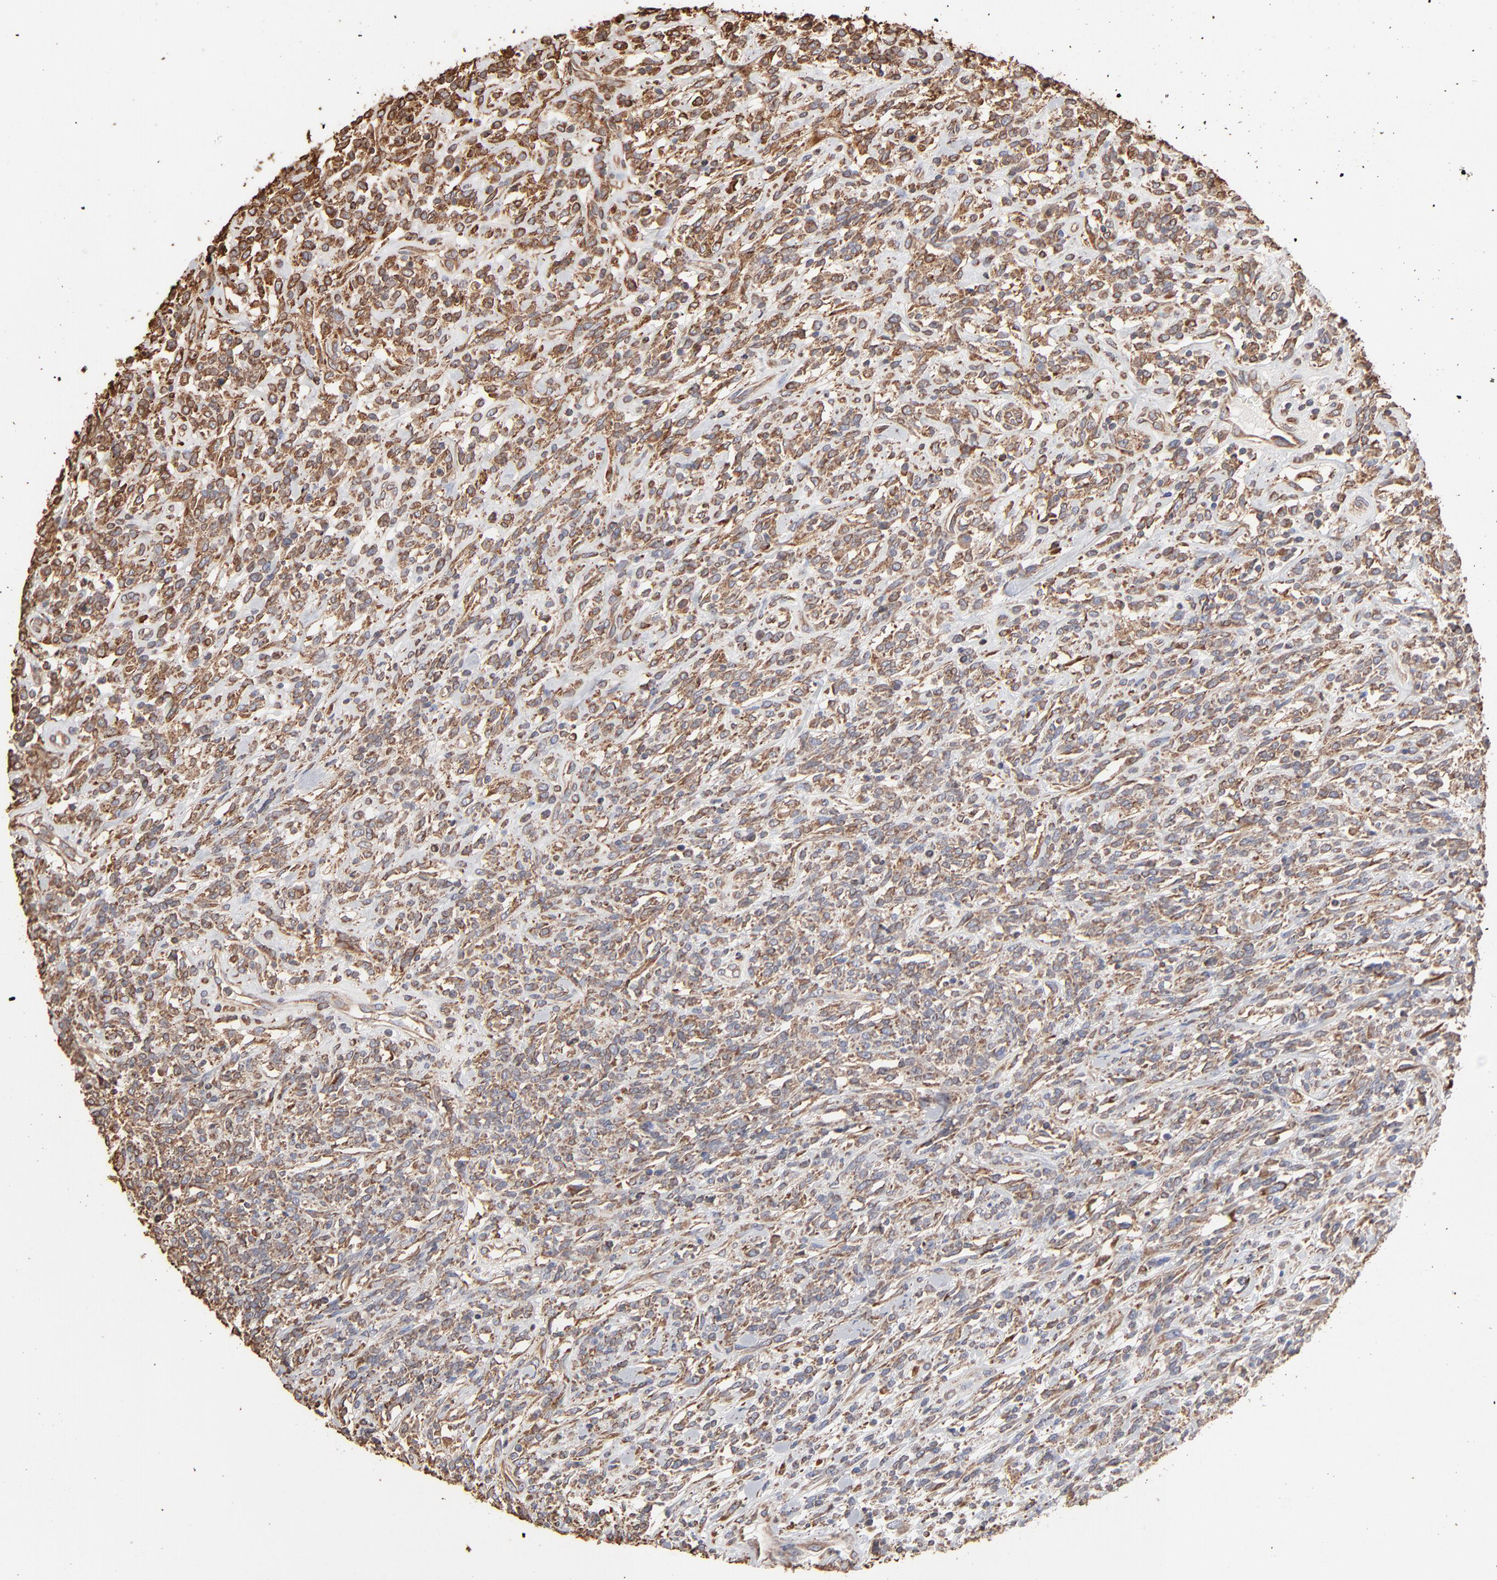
{"staining": {"intensity": "moderate", "quantity": ">75%", "location": "cytoplasmic/membranous"}, "tissue": "lymphoma", "cell_type": "Tumor cells", "image_type": "cancer", "snomed": [{"axis": "morphology", "description": "Malignant lymphoma, non-Hodgkin's type, High grade"}, {"axis": "topography", "description": "Lymph node"}], "caption": "Approximately >75% of tumor cells in human lymphoma reveal moderate cytoplasmic/membranous protein positivity as visualized by brown immunohistochemical staining.", "gene": "PDIA3", "patient": {"sex": "female", "age": 73}}